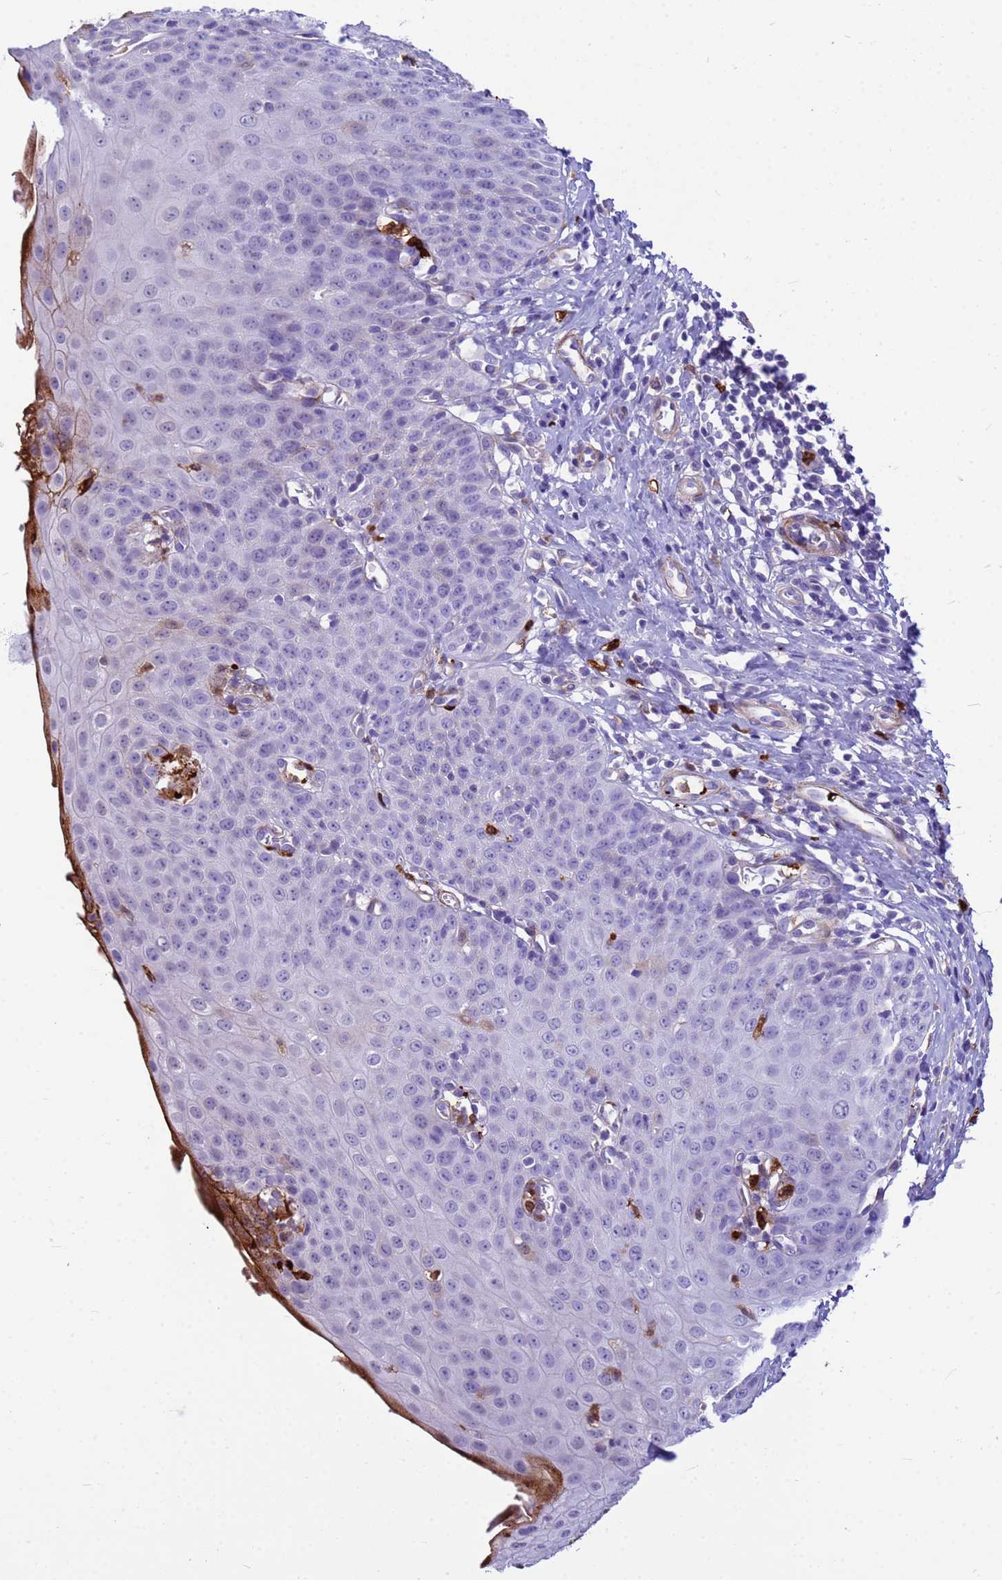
{"staining": {"intensity": "strong", "quantity": "<25%", "location": "cytoplasmic/membranous"}, "tissue": "esophagus", "cell_type": "Squamous epithelial cells", "image_type": "normal", "snomed": [{"axis": "morphology", "description": "Normal tissue, NOS"}, {"axis": "topography", "description": "Esophagus"}], "caption": "IHC of benign esophagus shows medium levels of strong cytoplasmic/membranous staining in approximately <25% of squamous epithelial cells. The staining was performed using DAB (3,3'-diaminobenzidine) to visualize the protein expression in brown, while the nuclei were stained in blue with hematoxylin (Magnification: 20x).", "gene": "ORM1", "patient": {"sex": "male", "age": 71}}